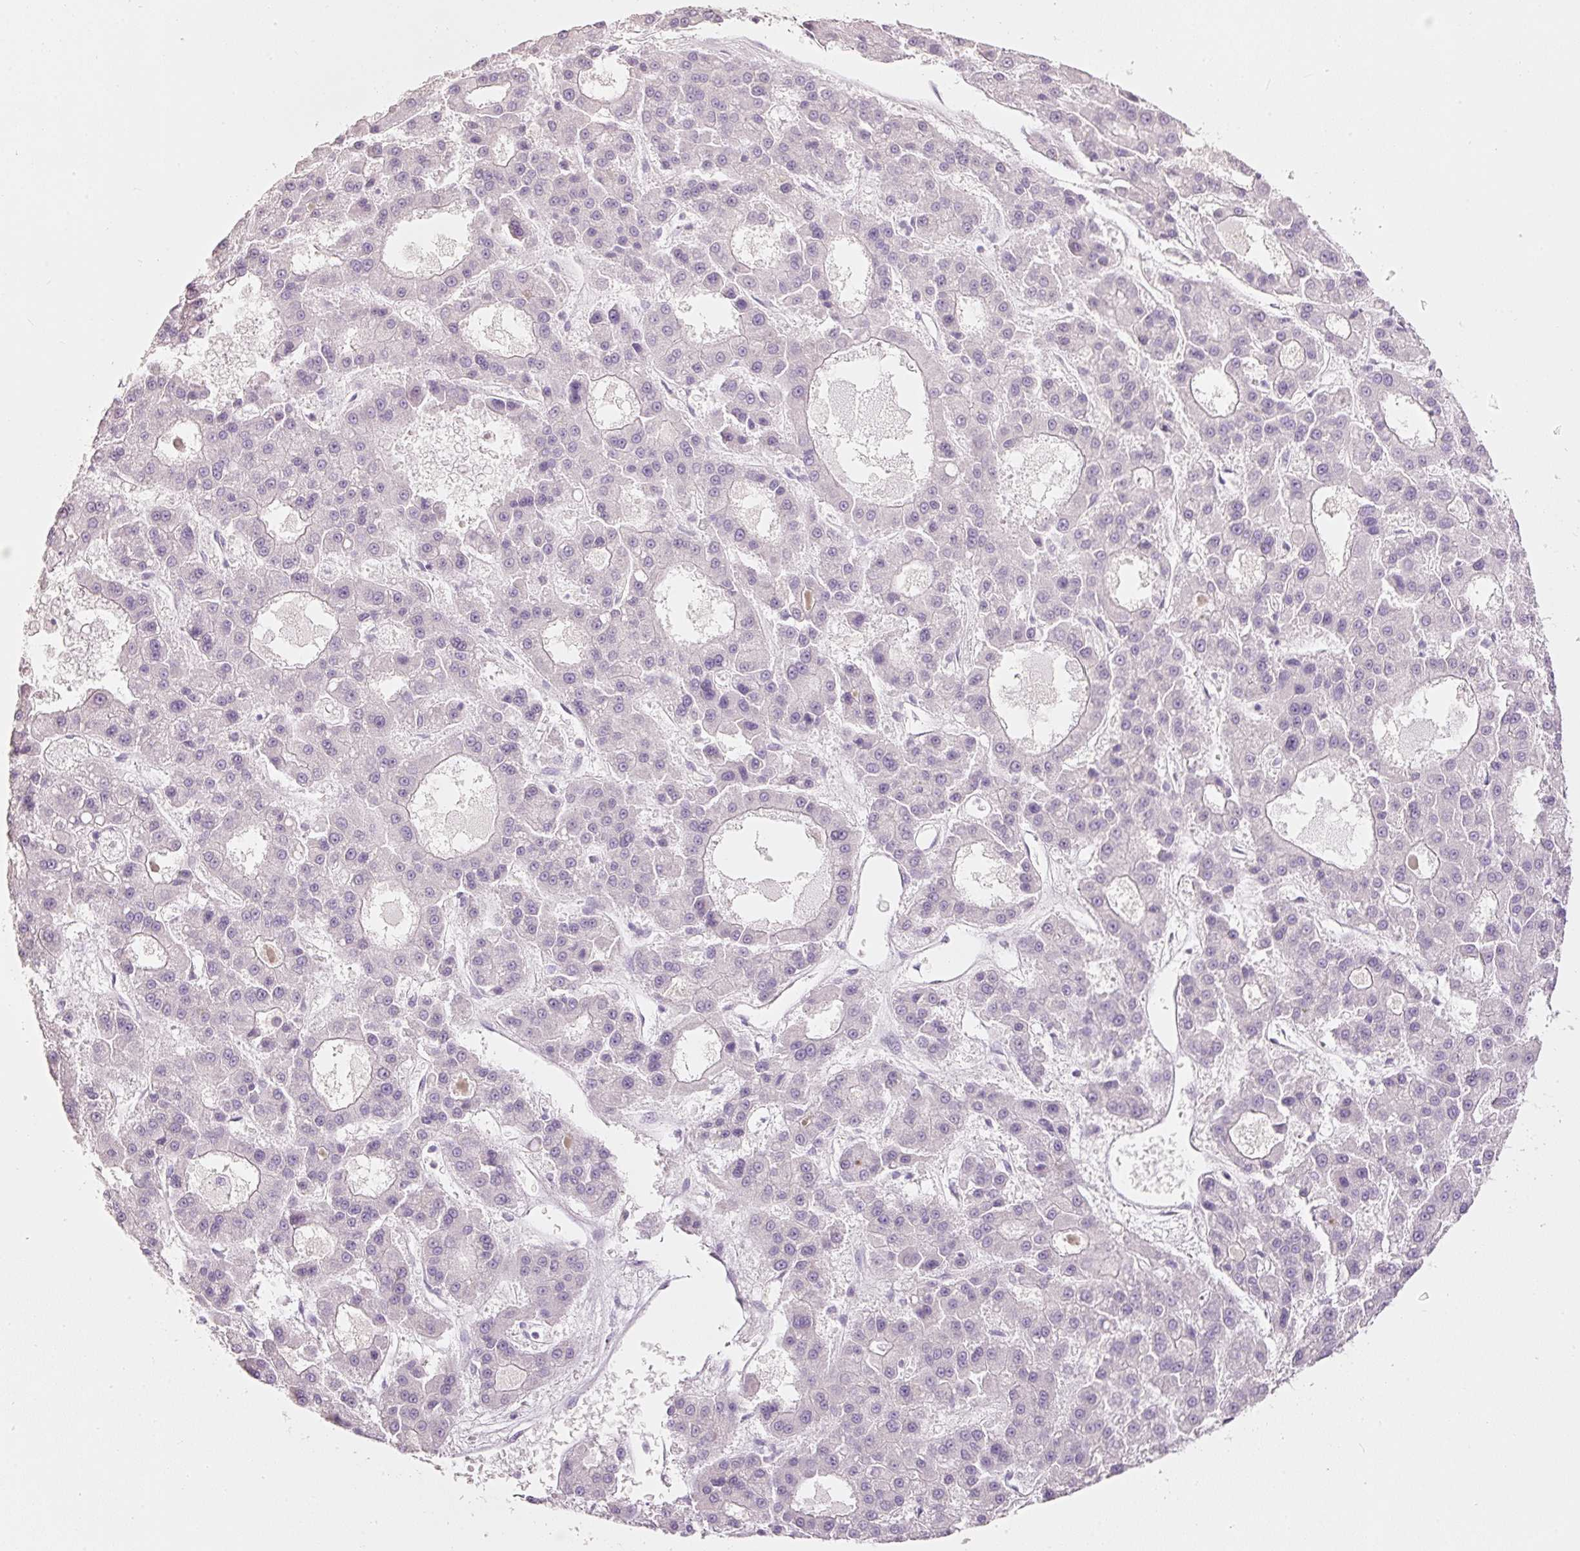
{"staining": {"intensity": "negative", "quantity": "none", "location": "none"}, "tissue": "liver cancer", "cell_type": "Tumor cells", "image_type": "cancer", "snomed": [{"axis": "morphology", "description": "Carcinoma, Hepatocellular, NOS"}, {"axis": "topography", "description": "Liver"}], "caption": "An image of human liver hepatocellular carcinoma is negative for staining in tumor cells. Brightfield microscopy of IHC stained with DAB (brown) and hematoxylin (blue), captured at high magnification.", "gene": "PDXDC1", "patient": {"sex": "male", "age": 70}}